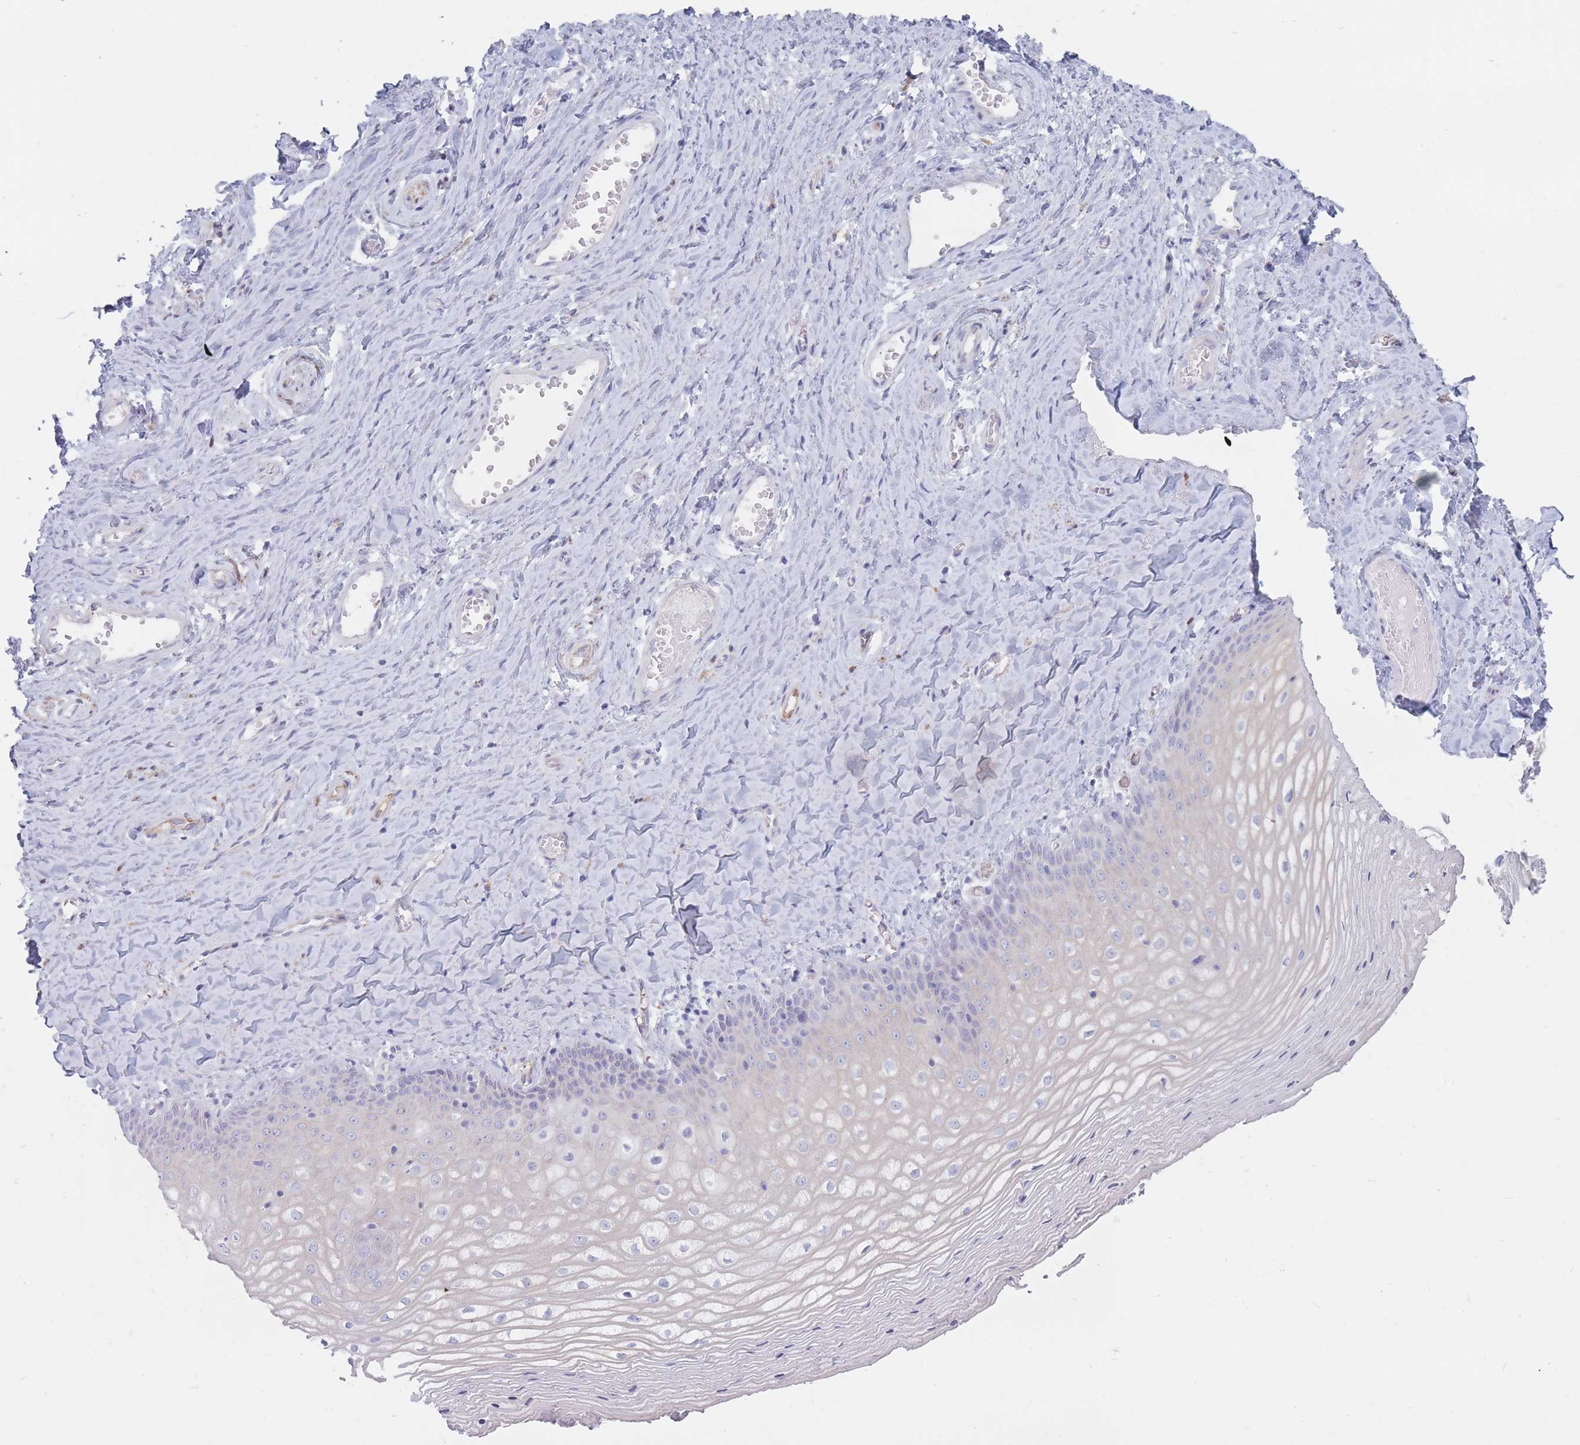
{"staining": {"intensity": "negative", "quantity": "none", "location": "none"}, "tissue": "vagina", "cell_type": "Squamous epithelial cells", "image_type": "normal", "snomed": [{"axis": "morphology", "description": "Normal tissue, NOS"}, {"axis": "topography", "description": "Vagina"}], "caption": "Immunohistochemistry image of unremarkable vagina: human vagina stained with DAB exhibits no significant protein staining in squamous epithelial cells.", "gene": "PLPP1", "patient": {"sex": "female", "age": 65}}